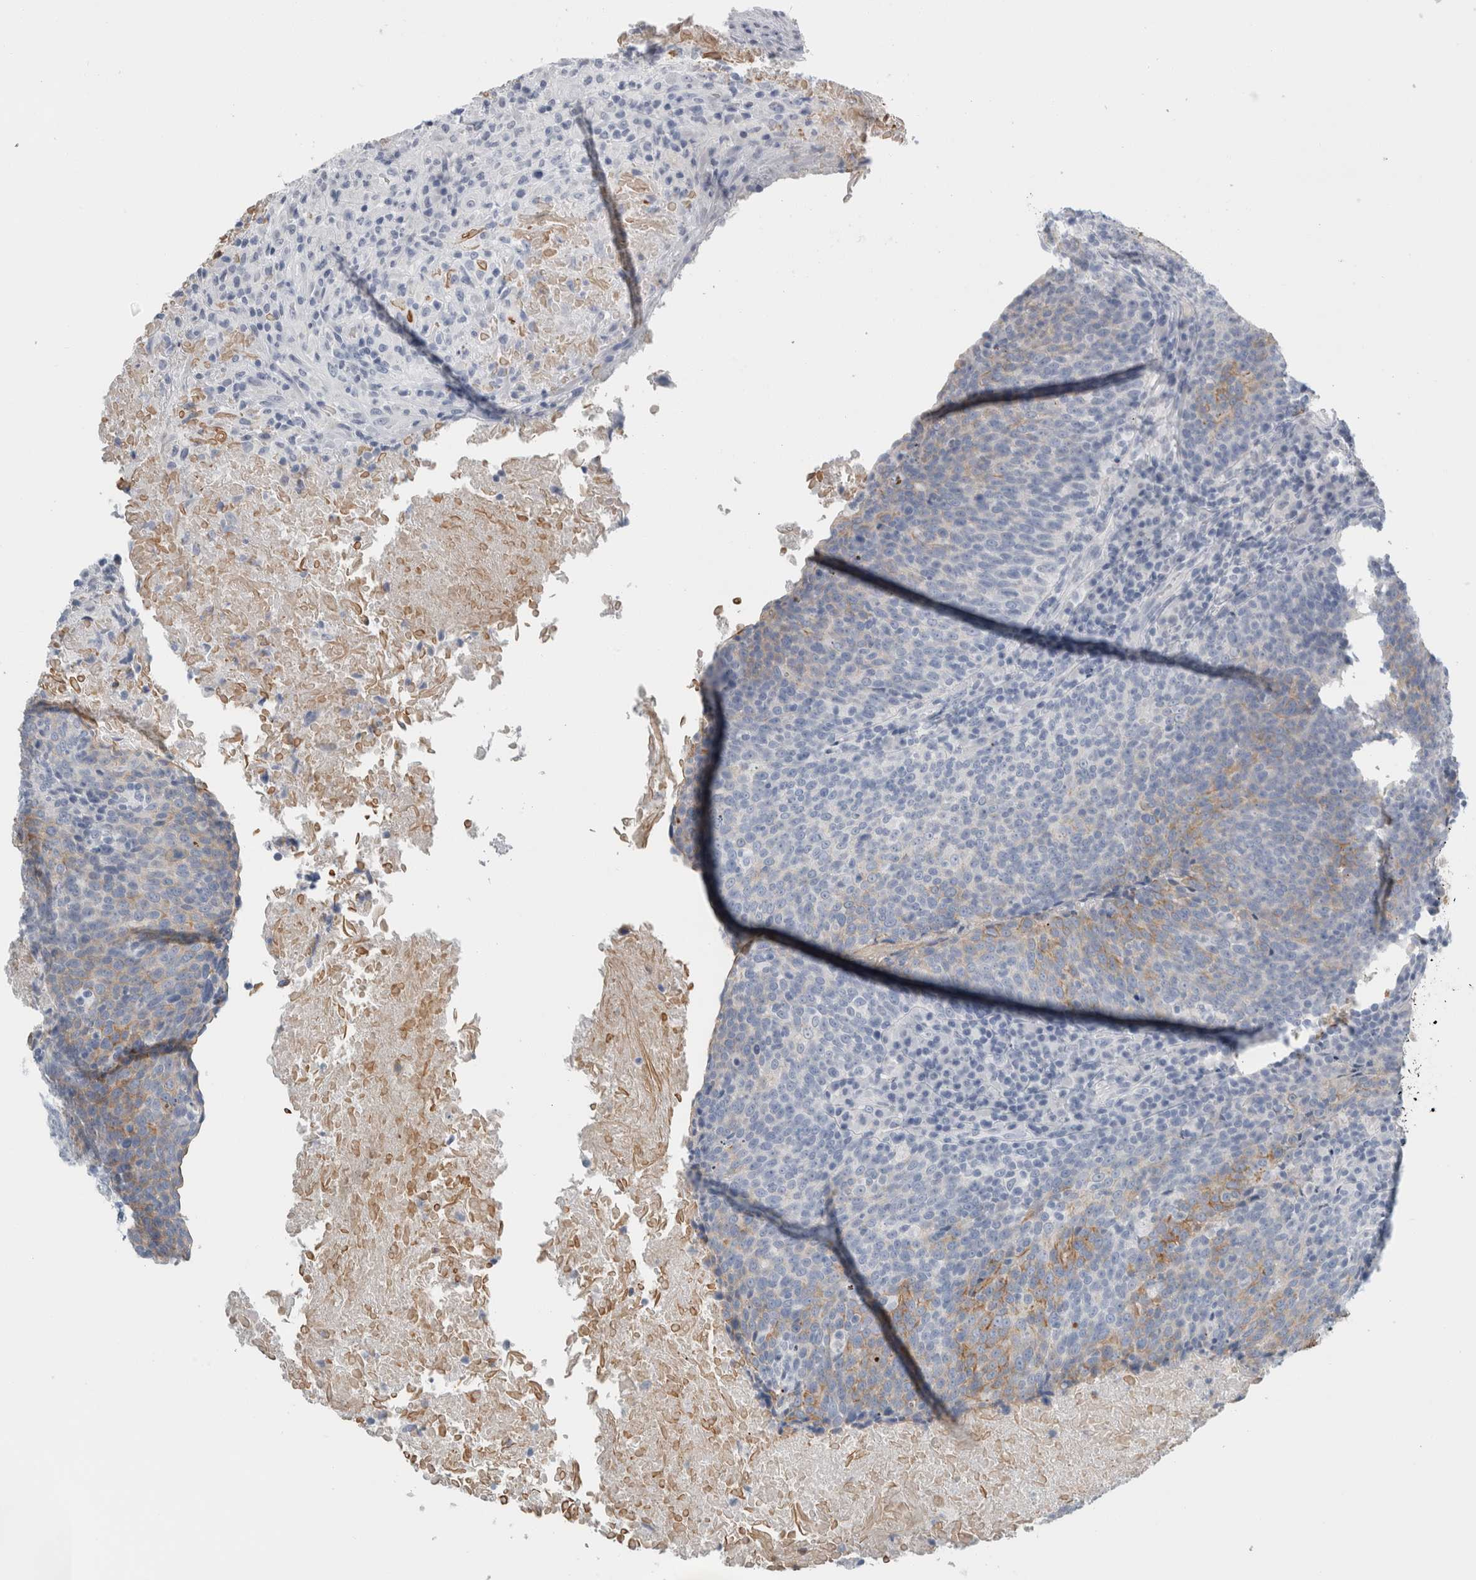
{"staining": {"intensity": "weak", "quantity": "<25%", "location": "cytoplasmic/membranous"}, "tissue": "head and neck cancer", "cell_type": "Tumor cells", "image_type": "cancer", "snomed": [{"axis": "morphology", "description": "Squamous cell carcinoma, NOS"}, {"axis": "morphology", "description": "Squamous cell carcinoma, metastatic, NOS"}, {"axis": "topography", "description": "Lymph node"}, {"axis": "topography", "description": "Head-Neck"}], "caption": "Micrograph shows no protein staining in tumor cells of head and neck metastatic squamous cell carcinoma tissue.", "gene": "RPH3AL", "patient": {"sex": "male", "age": 62}}